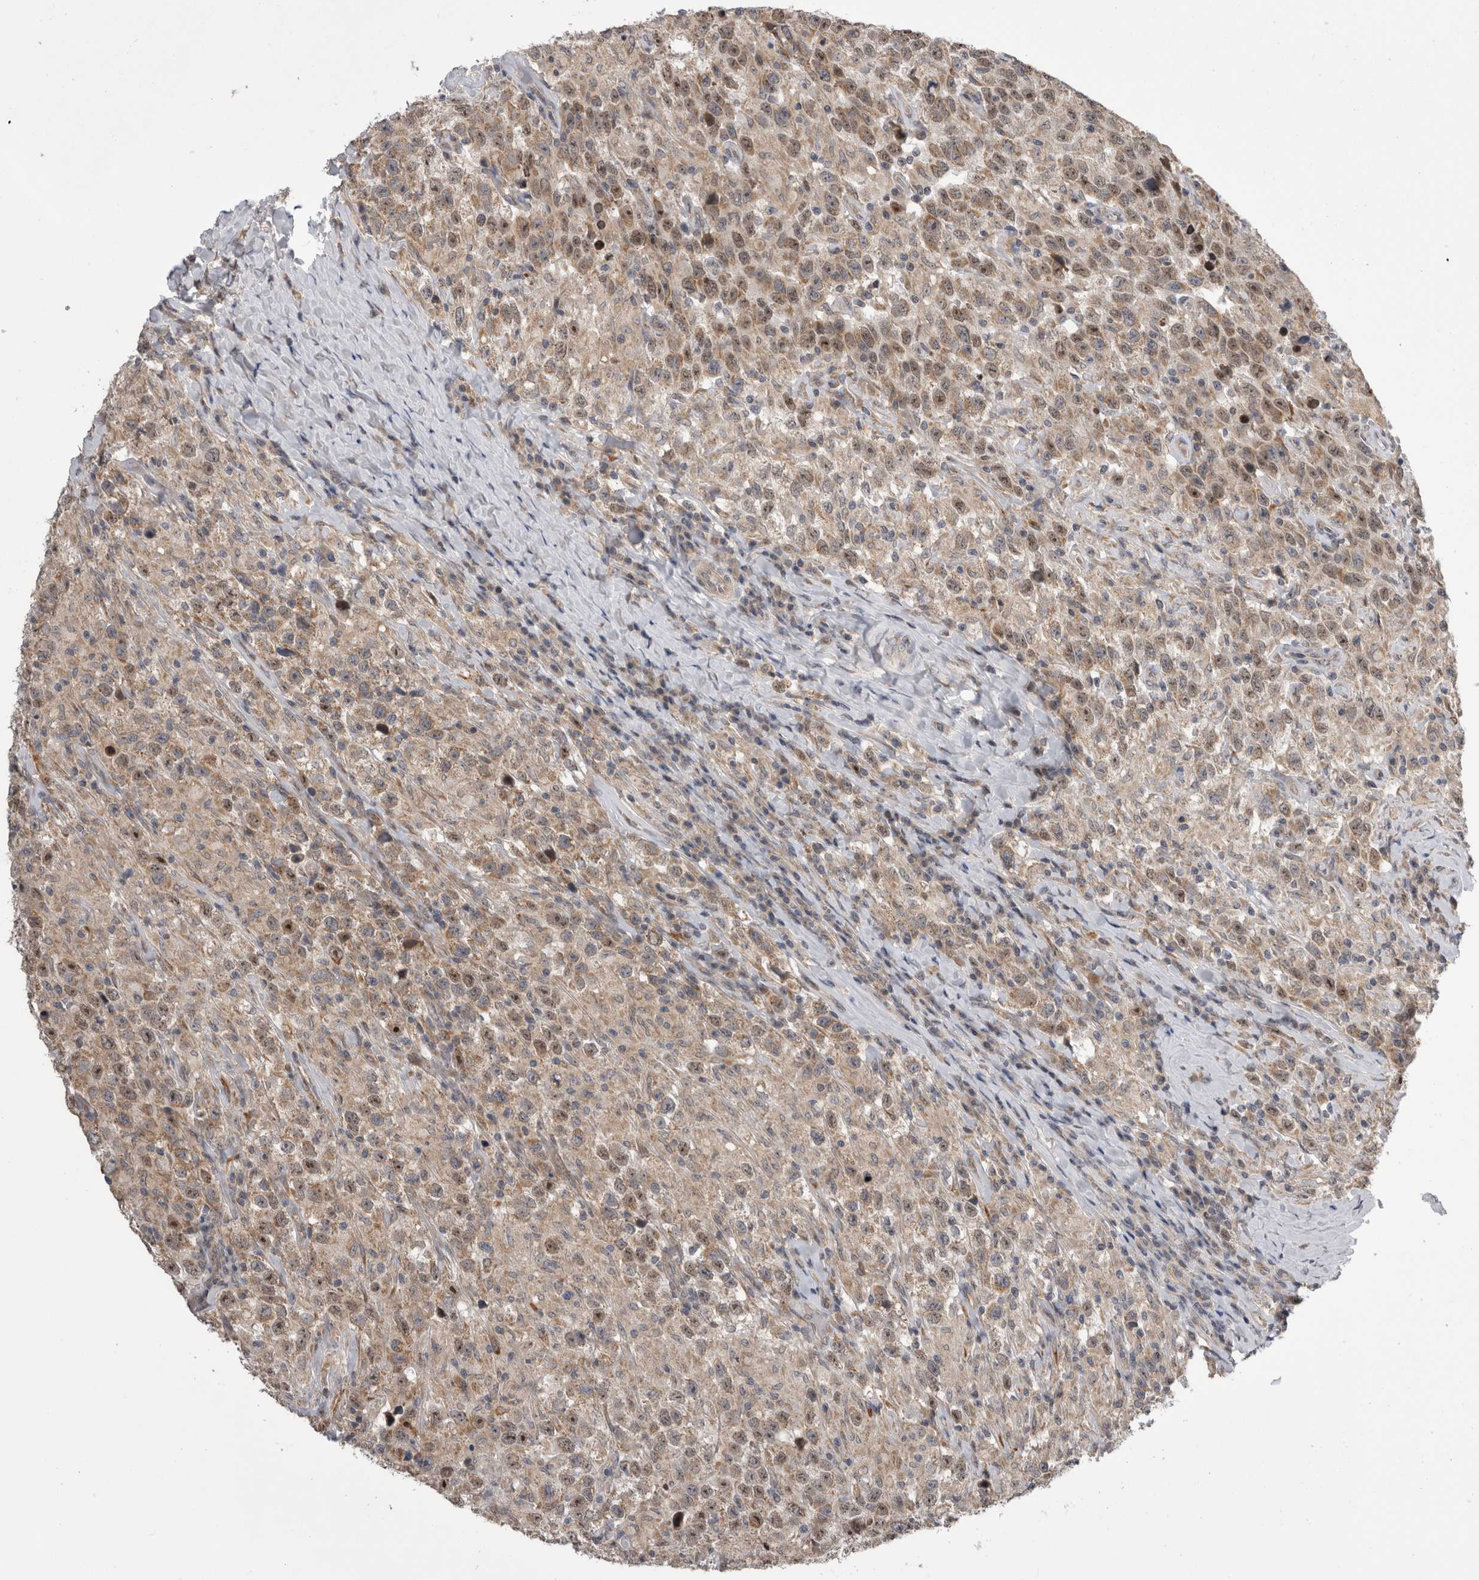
{"staining": {"intensity": "moderate", "quantity": "25%-75%", "location": "cytoplasmic/membranous,nuclear"}, "tissue": "testis cancer", "cell_type": "Tumor cells", "image_type": "cancer", "snomed": [{"axis": "morphology", "description": "Seminoma, NOS"}, {"axis": "topography", "description": "Testis"}], "caption": "Testis seminoma stained with immunohistochemistry (IHC) reveals moderate cytoplasmic/membranous and nuclear expression in approximately 25%-75% of tumor cells.", "gene": "ARHGAP29", "patient": {"sex": "male", "age": 41}}